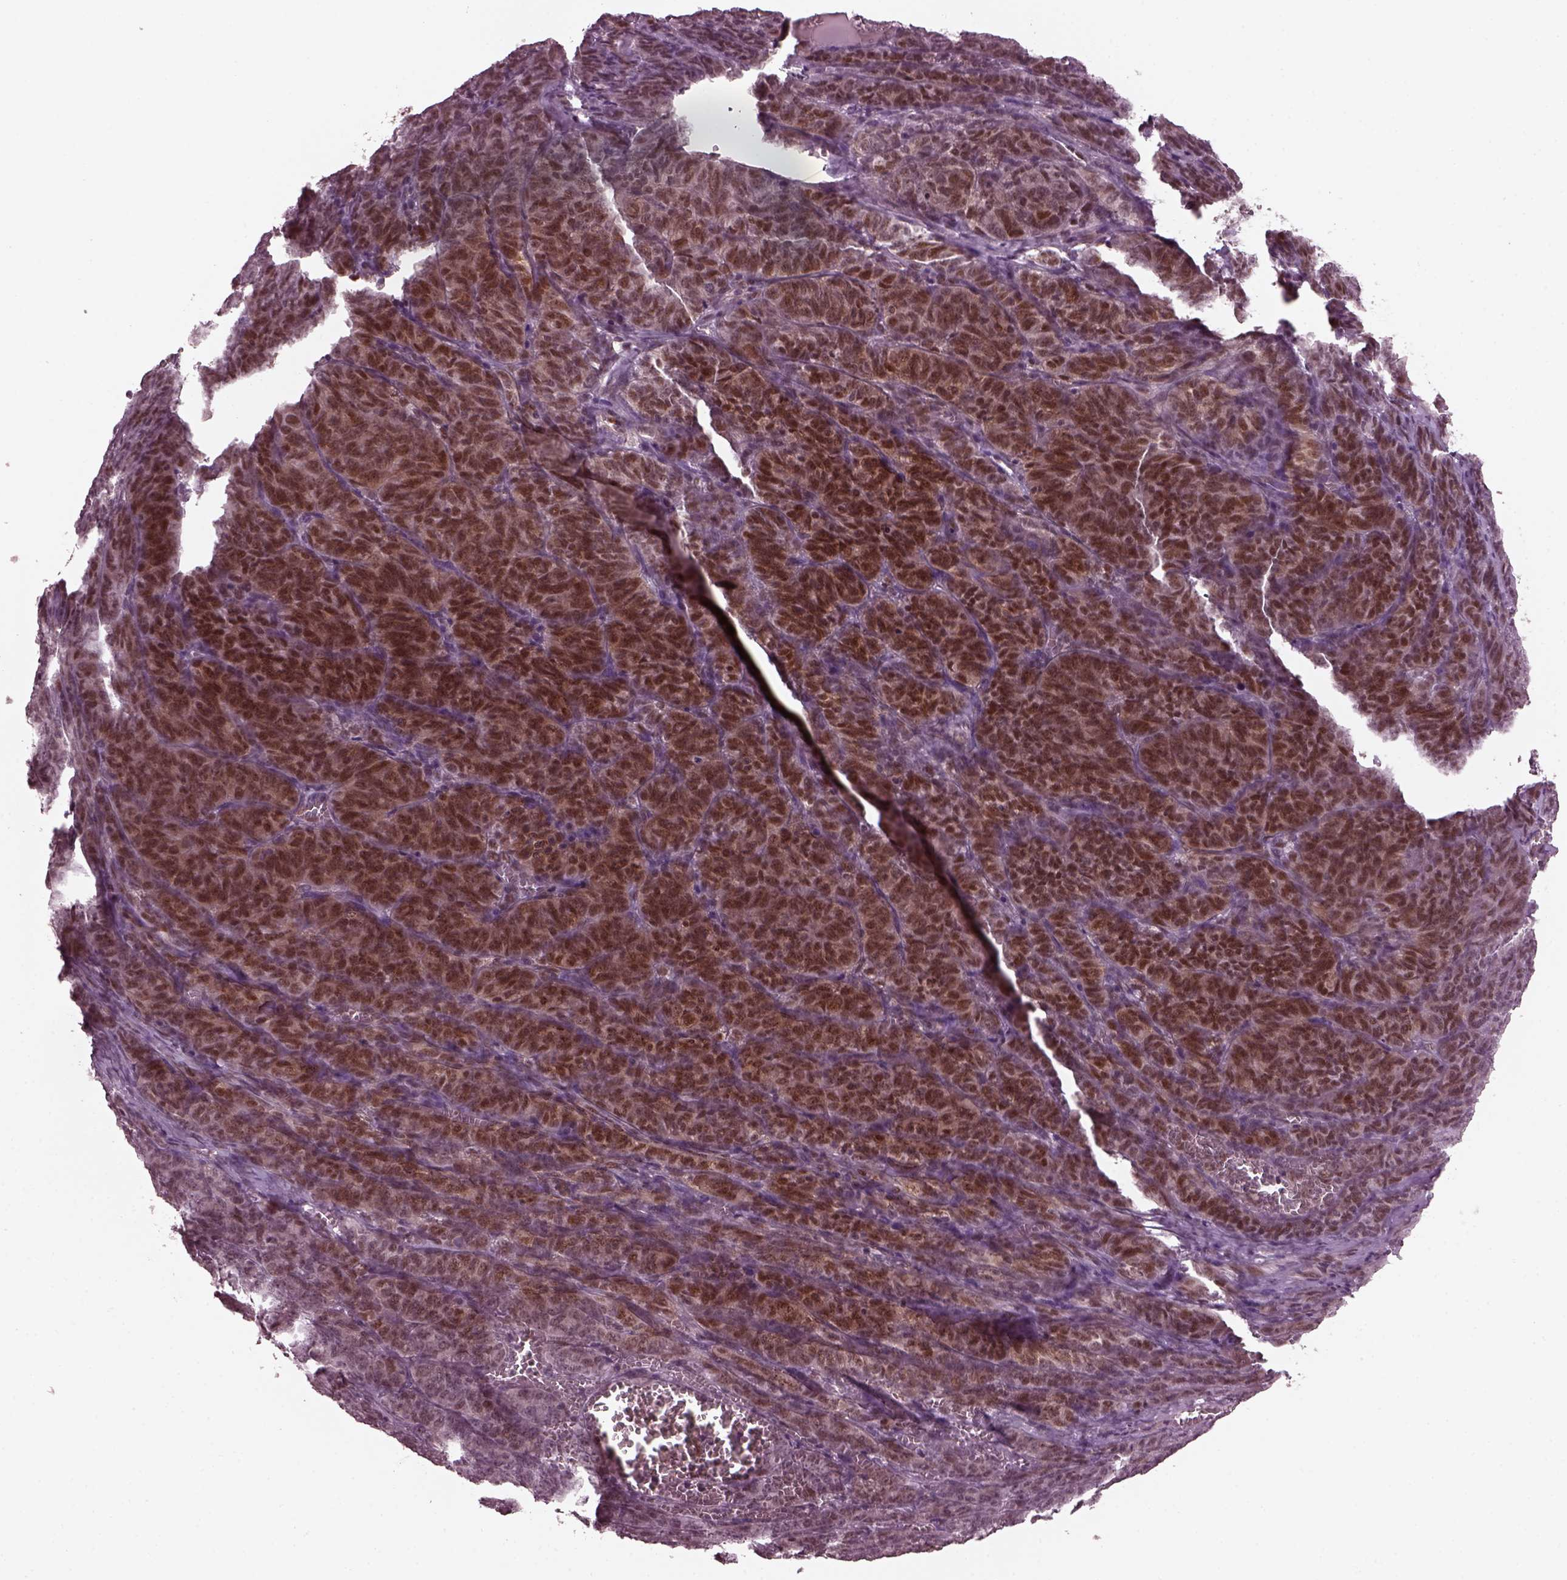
{"staining": {"intensity": "moderate", "quantity": "25%-75%", "location": "nuclear"}, "tissue": "ovarian cancer", "cell_type": "Tumor cells", "image_type": "cancer", "snomed": [{"axis": "morphology", "description": "Carcinoma, endometroid"}, {"axis": "topography", "description": "Ovary"}], "caption": "Protein staining displays moderate nuclear expression in about 25%-75% of tumor cells in ovarian endometroid carcinoma. The staining was performed using DAB (3,3'-diaminobenzidine) to visualize the protein expression in brown, while the nuclei were stained in blue with hematoxylin (Magnification: 20x).", "gene": "TRIB3", "patient": {"sex": "female", "age": 80}}